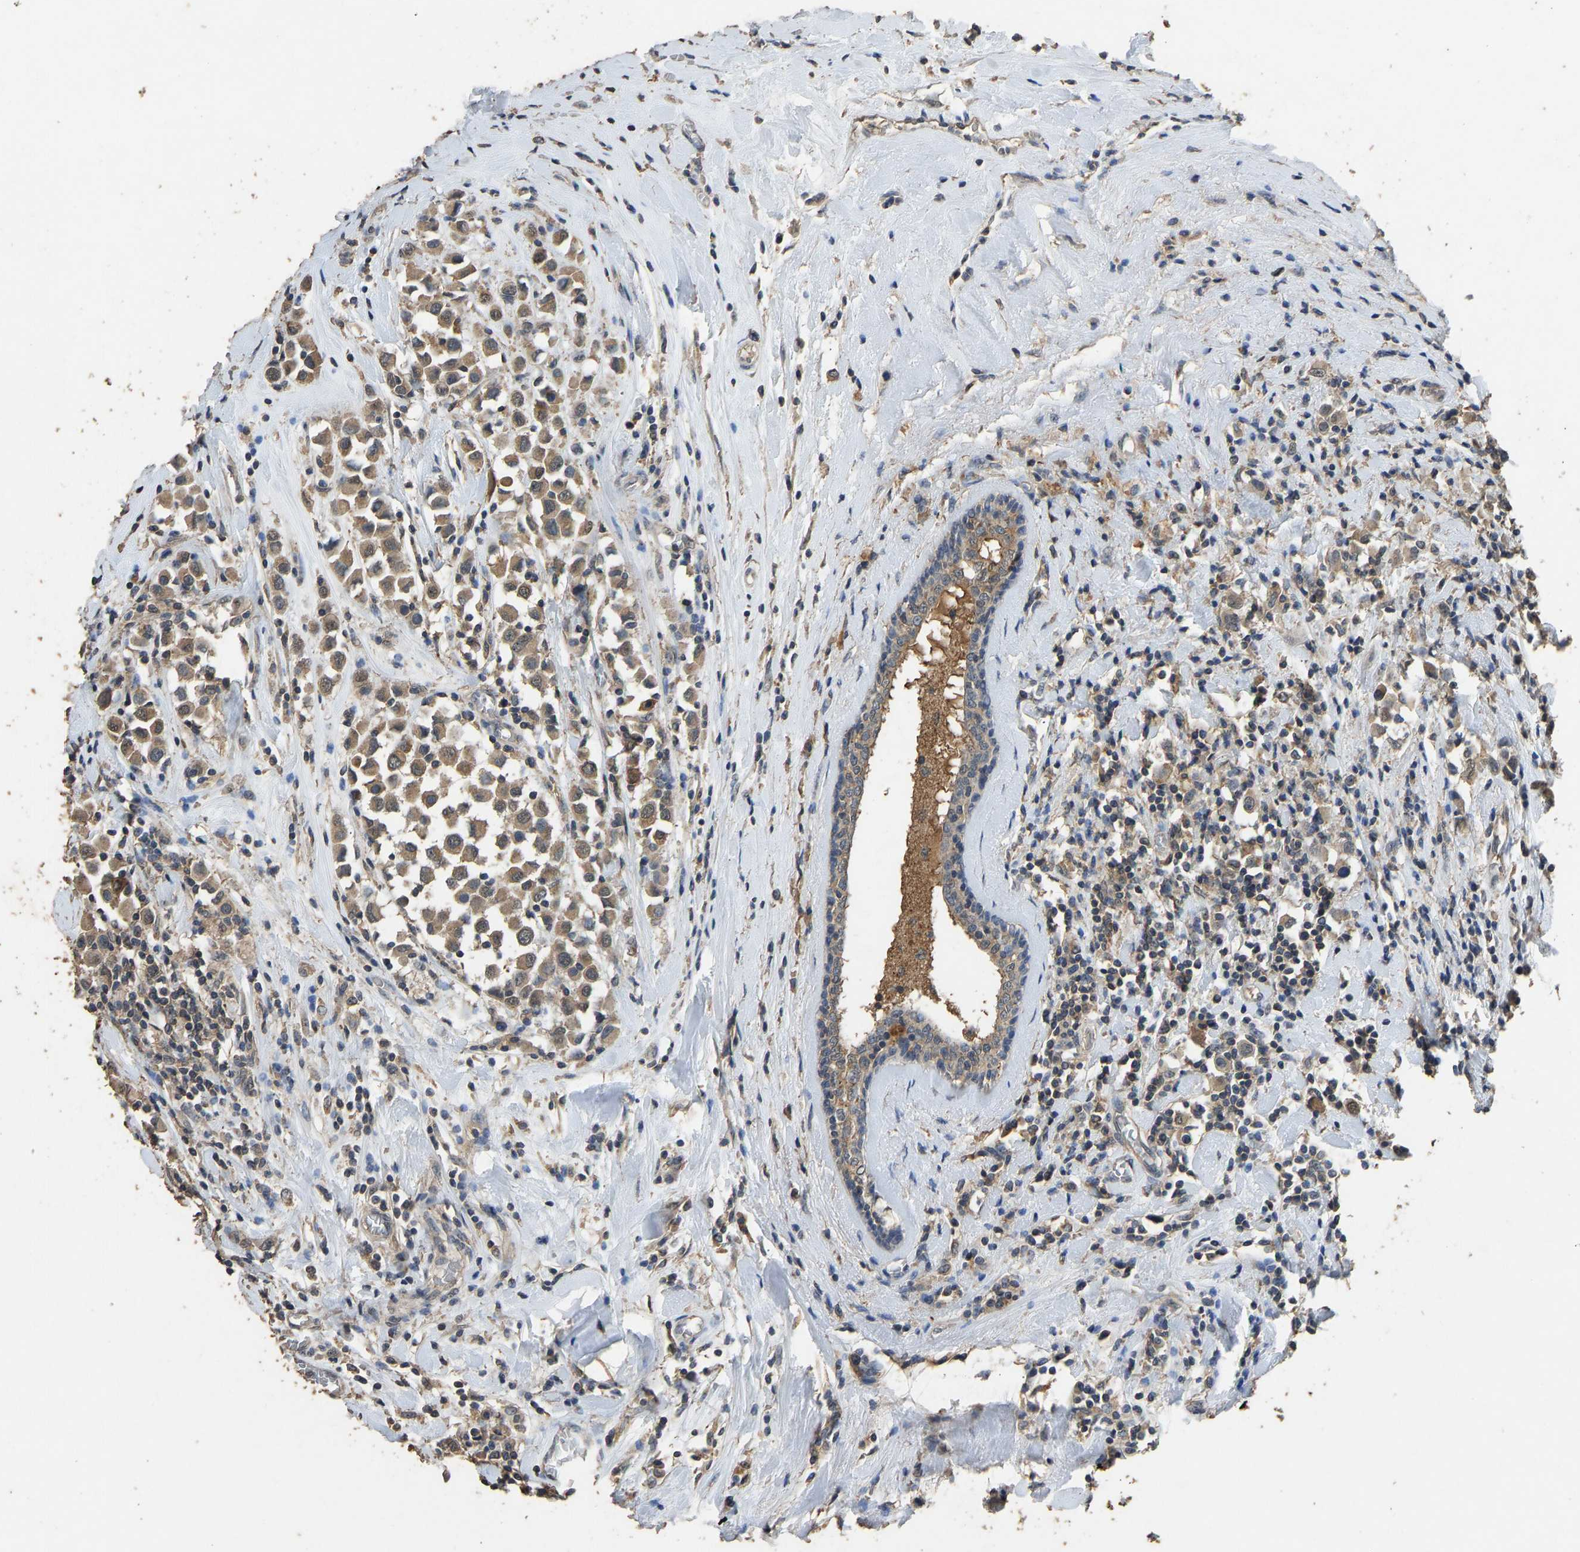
{"staining": {"intensity": "moderate", "quantity": ">75%", "location": "cytoplasmic/membranous"}, "tissue": "breast cancer", "cell_type": "Tumor cells", "image_type": "cancer", "snomed": [{"axis": "morphology", "description": "Duct carcinoma"}, {"axis": "topography", "description": "Breast"}], "caption": "The image exhibits a brown stain indicating the presence of a protein in the cytoplasmic/membranous of tumor cells in intraductal carcinoma (breast). The staining was performed using DAB to visualize the protein expression in brown, while the nuclei were stained in blue with hematoxylin (Magnification: 20x).", "gene": "CIDEC", "patient": {"sex": "female", "age": 61}}